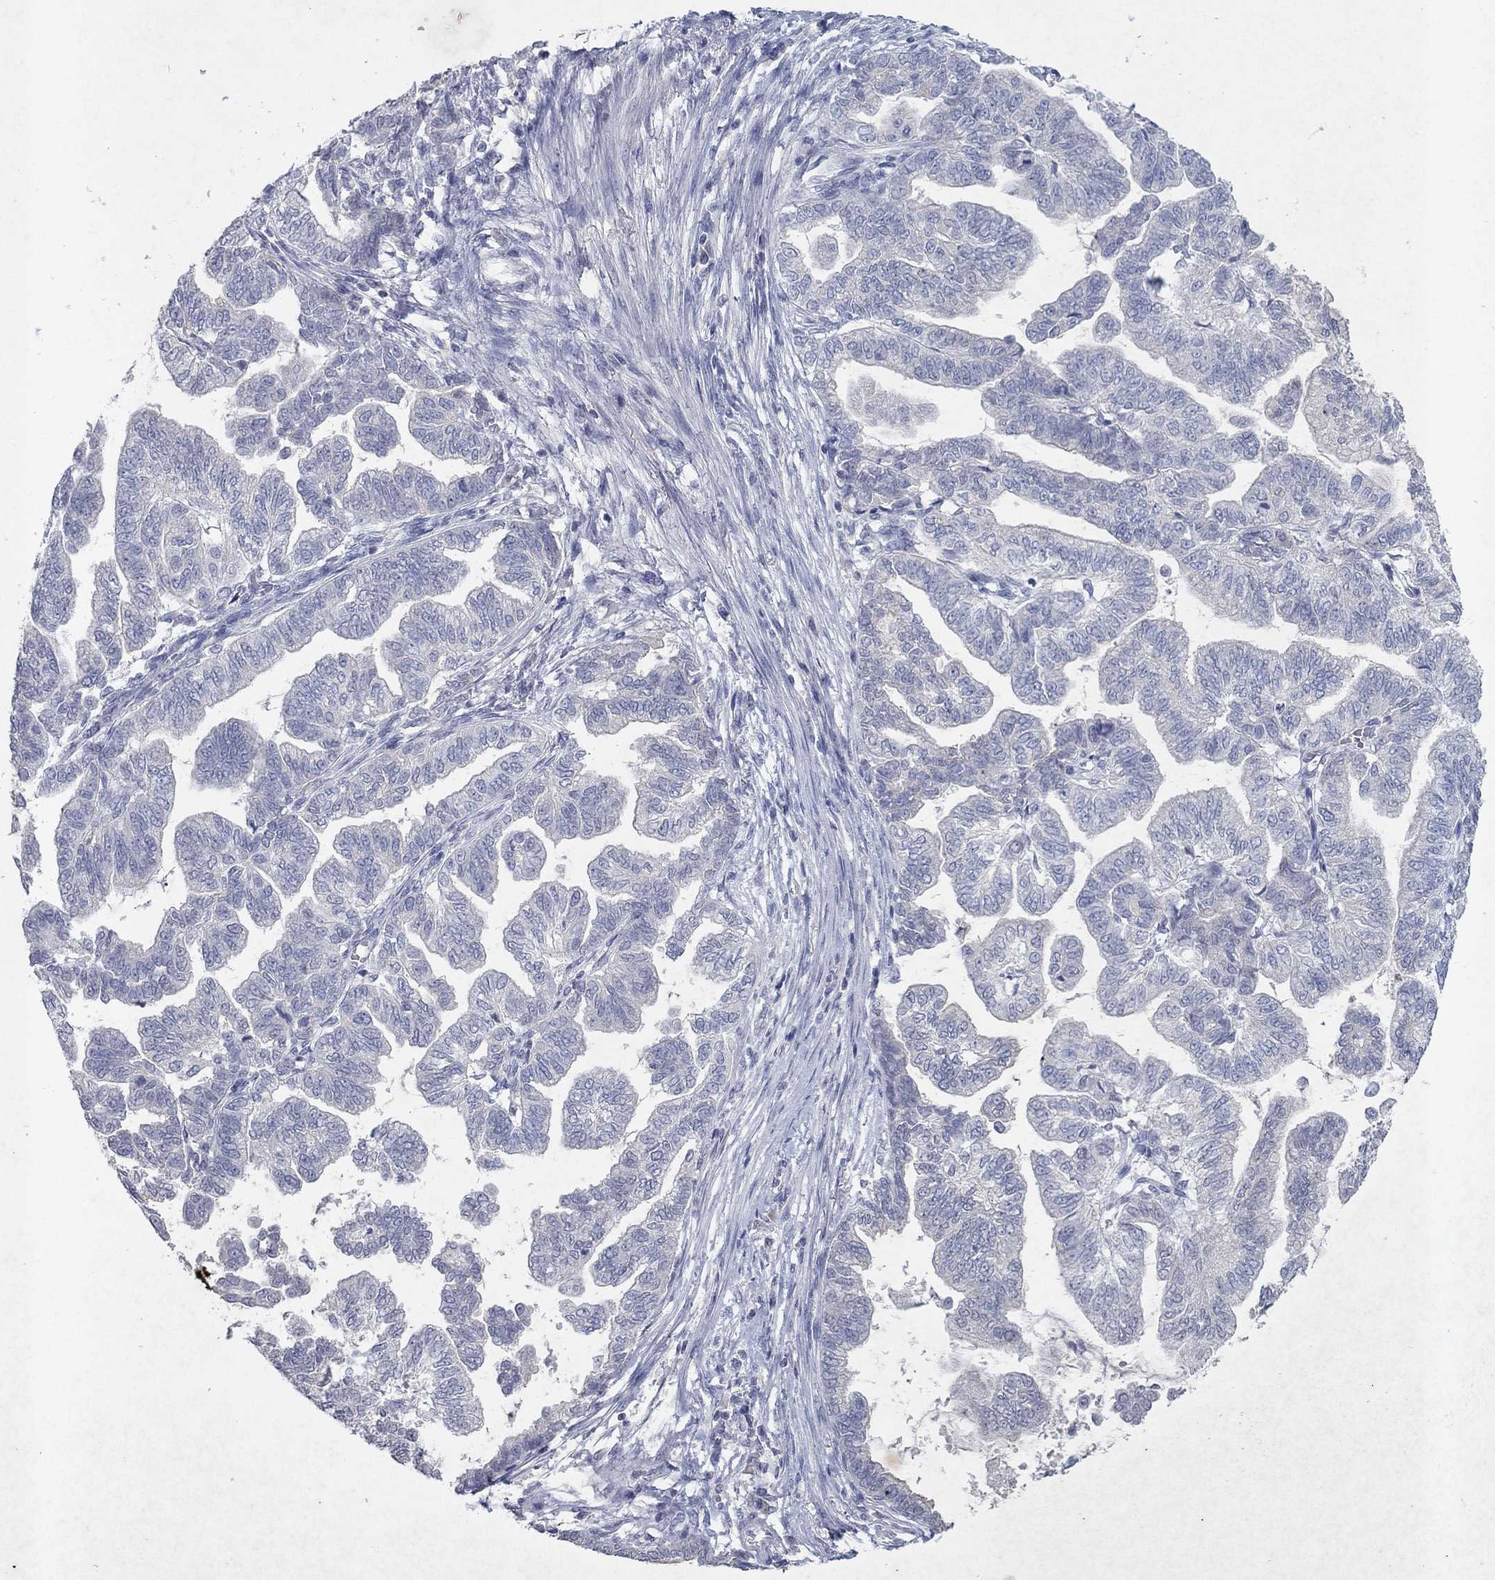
{"staining": {"intensity": "negative", "quantity": "none", "location": "none"}, "tissue": "stomach cancer", "cell_type": "Tumor cells", "image_type": "cancer", "snomed": [{"axis": "morphology", "description": "Adenocarcinoma, NOS"}, {"axis": "topography", "description": "Stomach"}], "caption": "An immunohistochemistry (IHC) photomicrograph of stomach cancer is shown. There is no staining in tumor cells of stomach cancer. (DAB immunohistochemistry visualized using brightfield microscopy, high magnification).", "gene": "KRT40", "patient": {"sex": "male", "age": 83}}